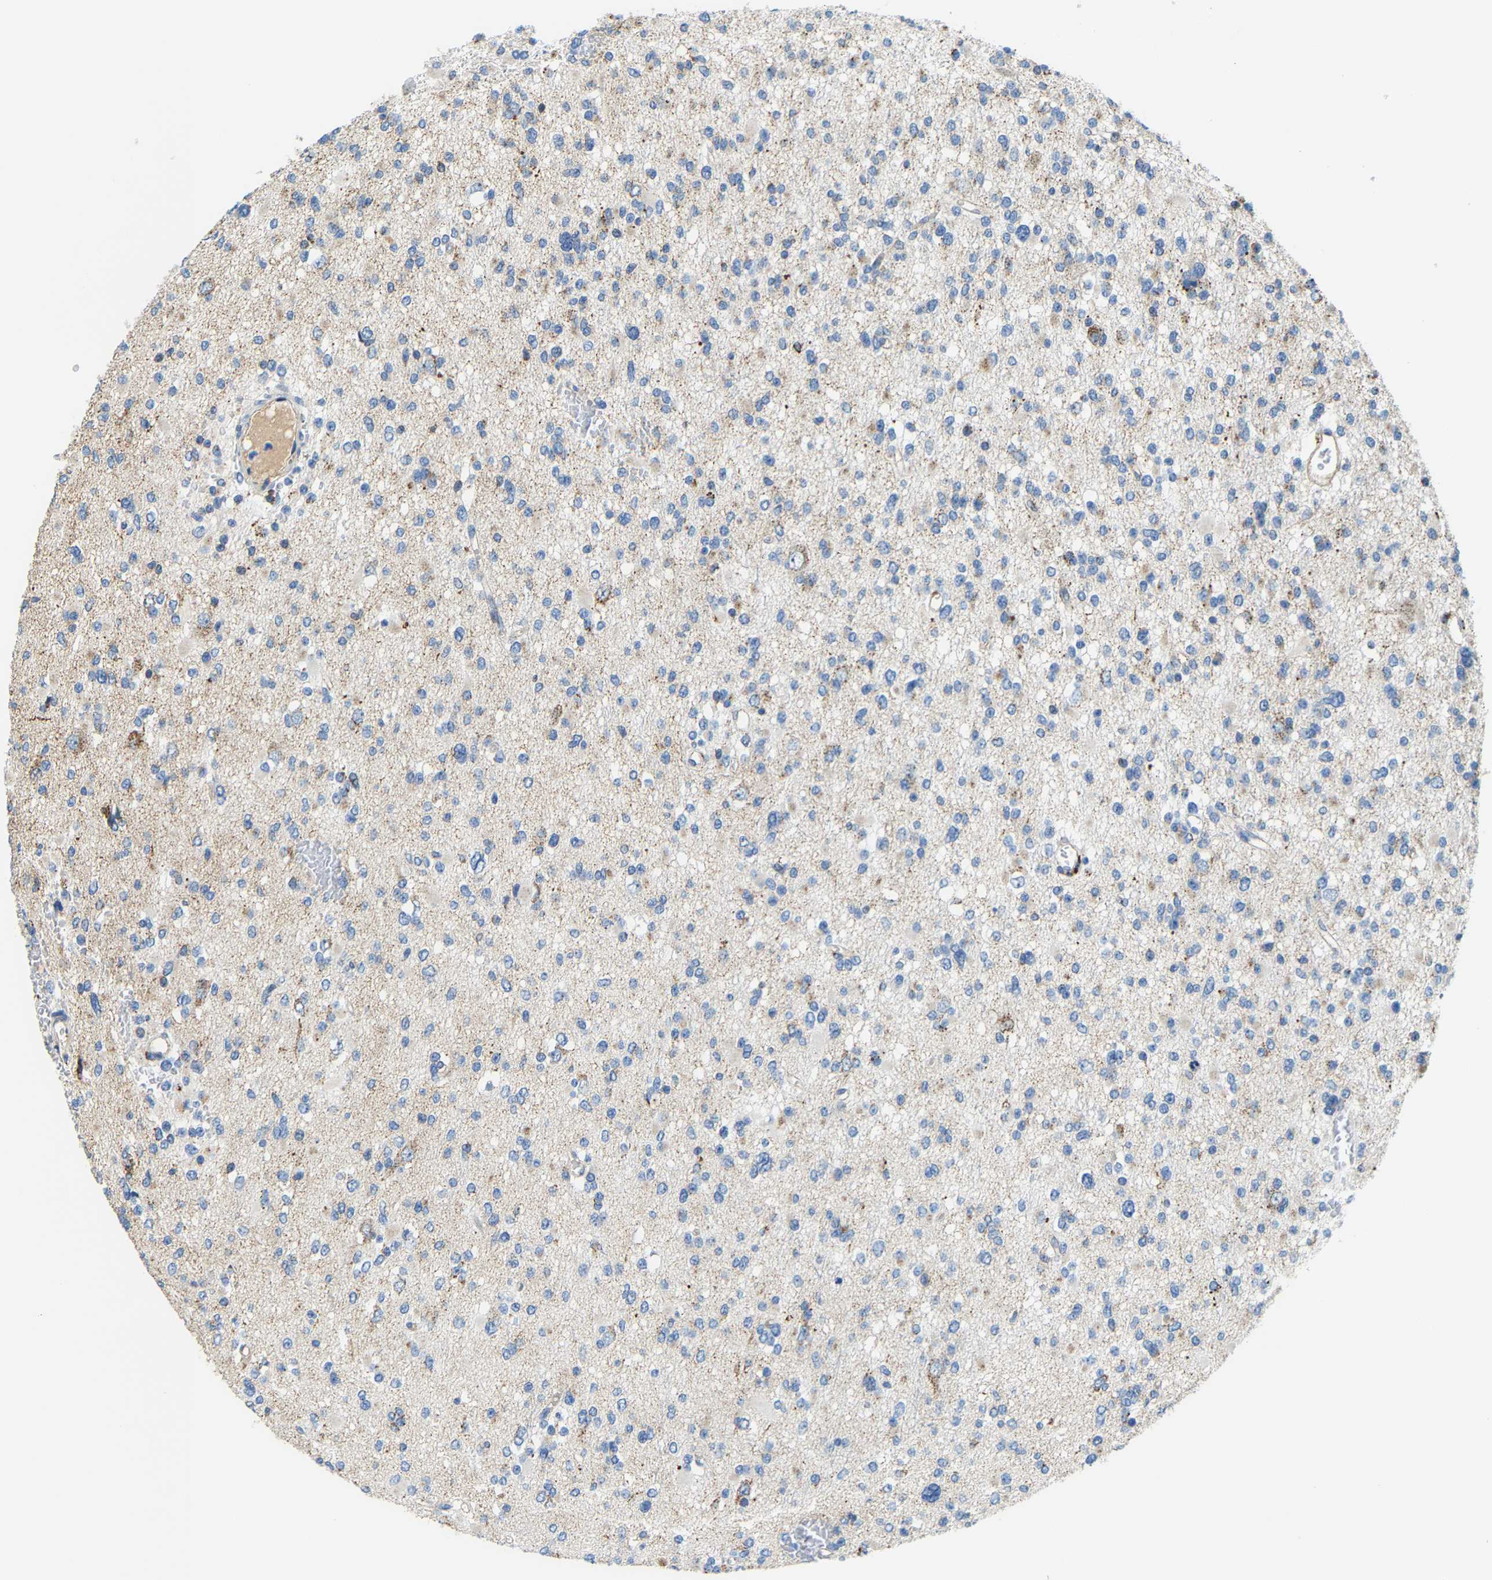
{"staining": {"intensity": "weak", "quantity": "25%-75%", "location": "cytoplasmic/membranous"}, "tissue": "glioma", "cell_type": "Tumor cells", "image_type": "cancer", "snomed": [{"axis": "morphology", "description": "Glioma, malignant, Low grade"}, {"axis": "topography", "description": "Brain"}], "caption": "Brown immunohistochemical staining in malignant low-grade glioma displays weak cytoplasmic/membranous expression in about 25%-75% of tumor cells.", "gene": "DPP7", "patient": {"sex": "female", "age": 22}}